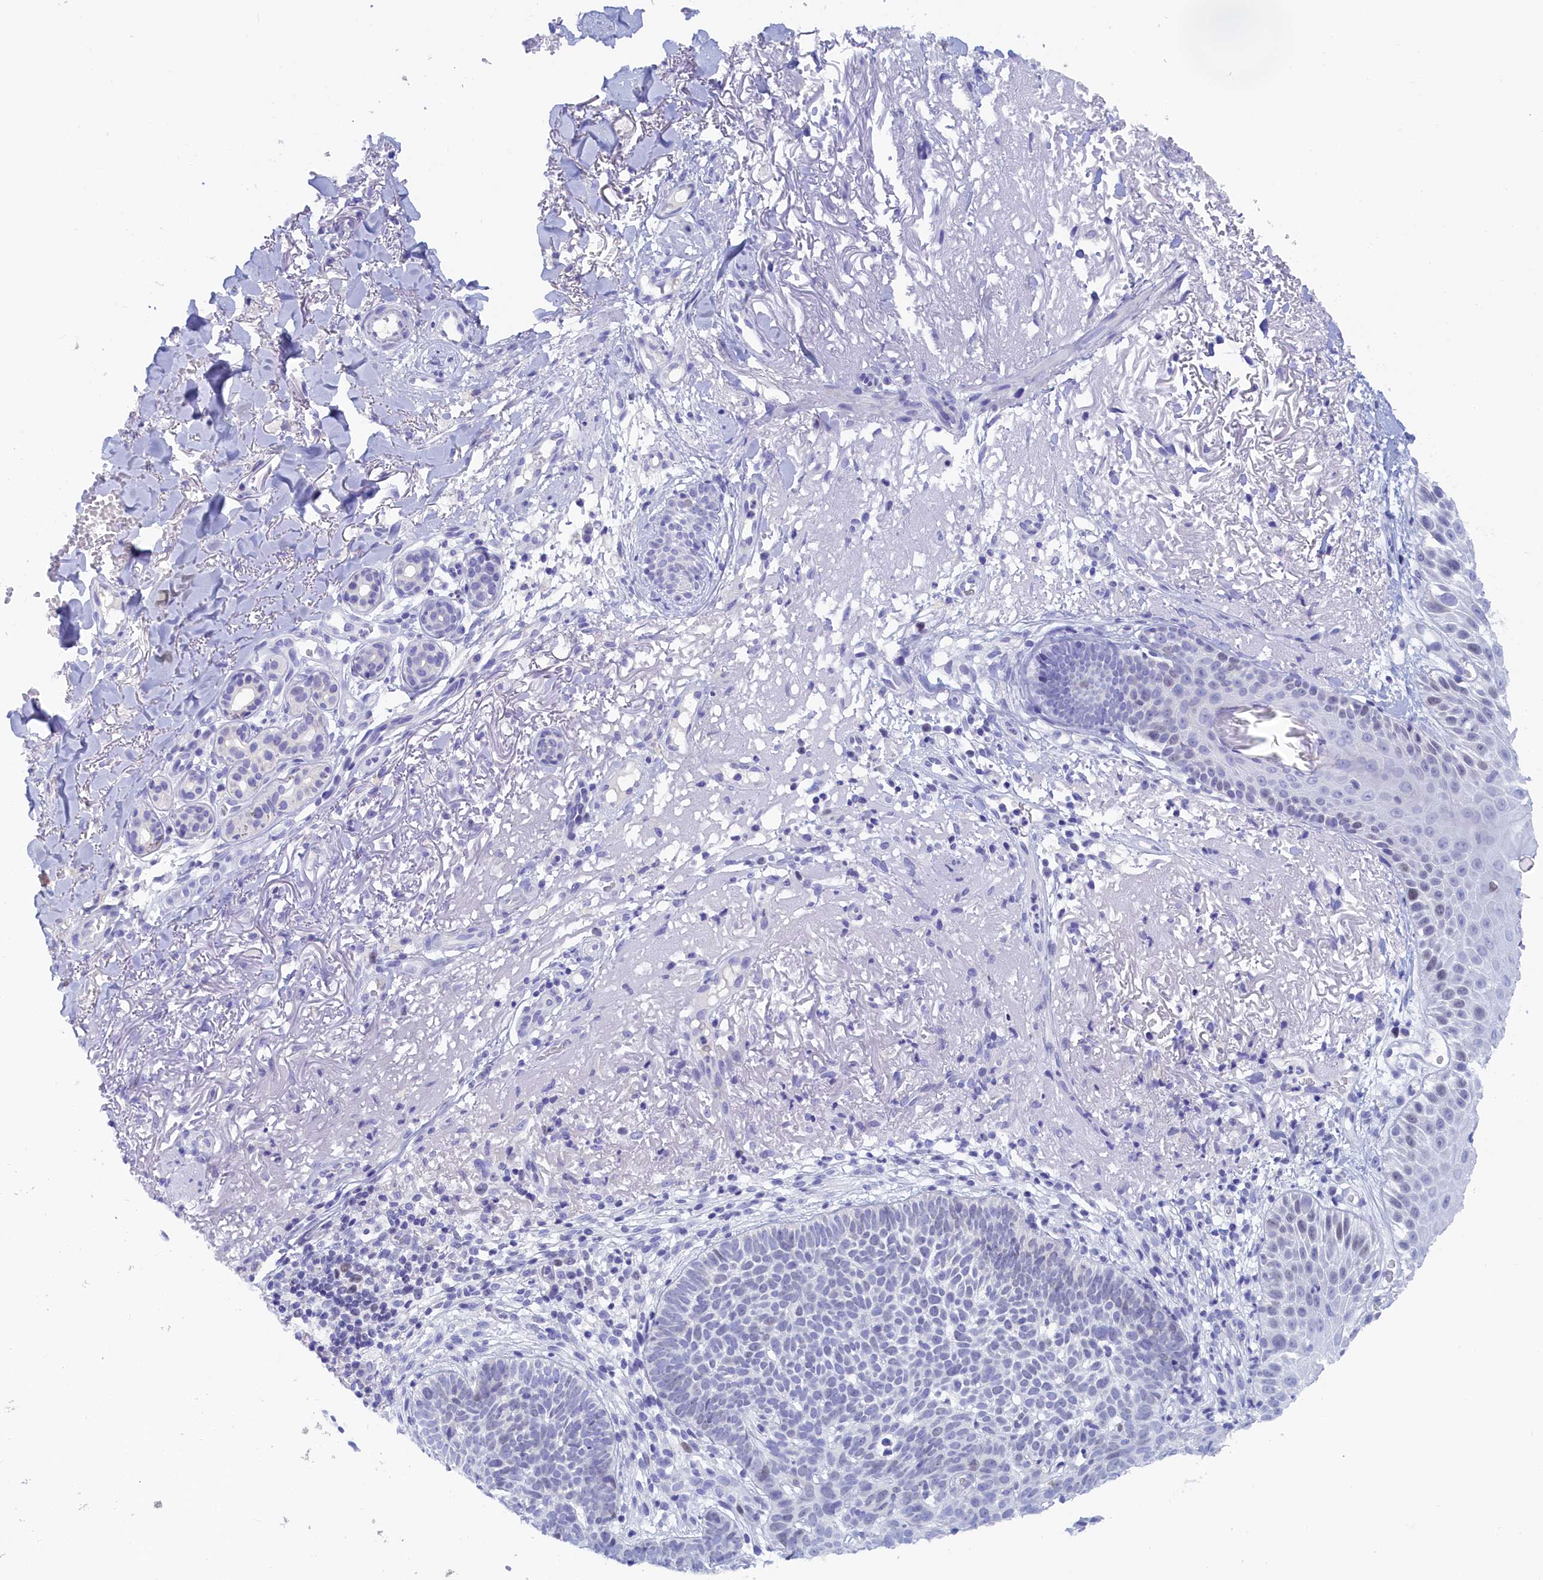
{"staining": {"intensity": "negative", "quantity": "none", "location": "none"}, "tissue": "skin cancer", "cell_type": "Tumor cells", "image_type": "cancer", "snomed": [{"axis": "morphology", "description": "Basal cell carcinoma"}, {"axis": "topography", "description": "Skin"}], "caption": "A photomicrograph of skin cancer (basal cell carcinoma) stained for a protein shows no brown staining in tumor cells.", "gene": "TRIM10", "patient": {"sex": "female", "age": 78}}